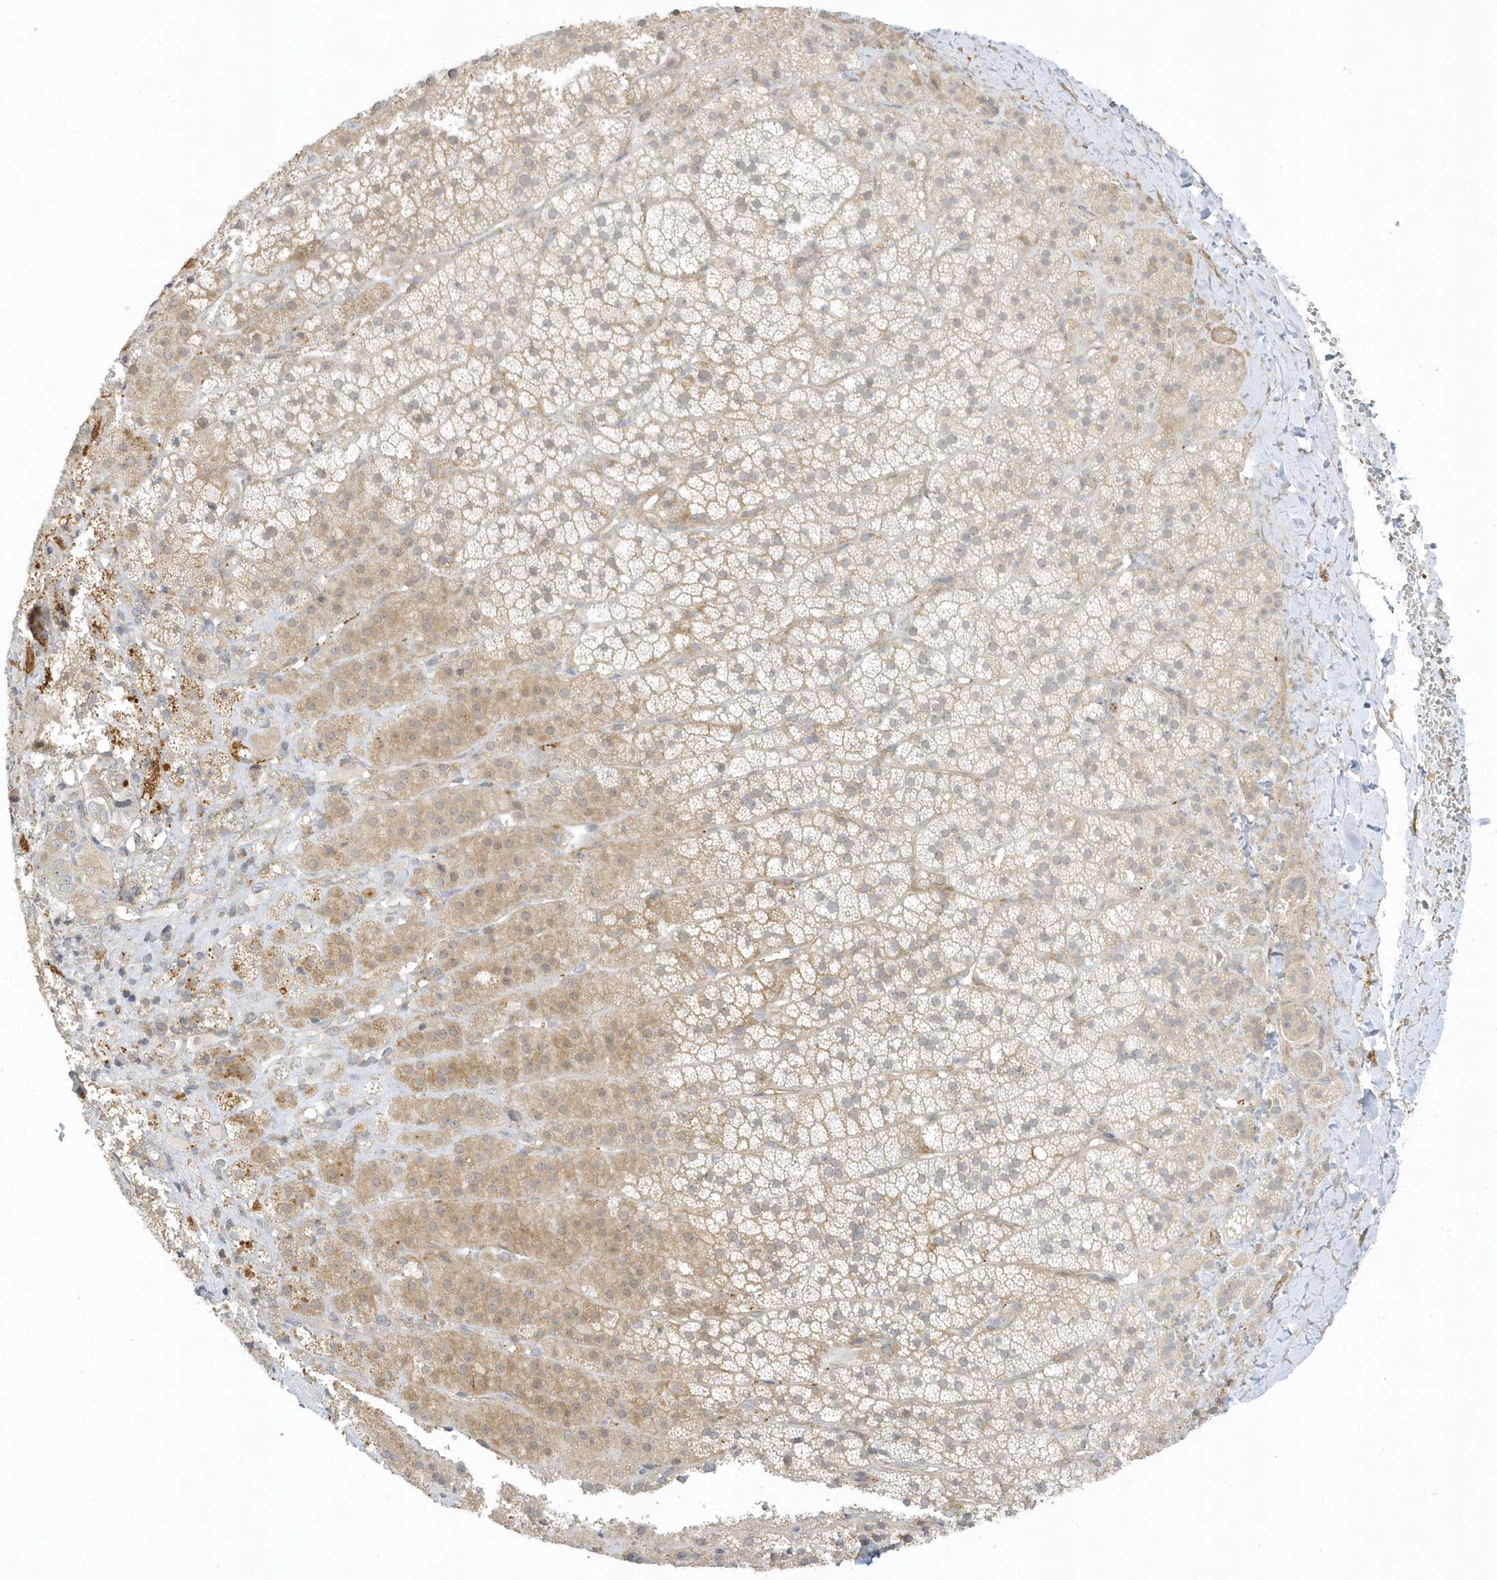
{"staining": {"intensity": "weak", "quantity": "25%-75%", "location": "cytoplasmic/membranous"}, "tissue": "adrenal gland", "cell_type": "Glandular cells", "image_type": "normal", "snomed": [{"axis": "morphology", "description": "Normal tissue, NOS"}, {"axis": "topography", "description": "Adrenal gland"}], "caption": "Approximately 25%-75% of glandular cells in normal human adrenal gland reveal weak cytoplasmic/membranous protein positivity as visualized by brown immunohistochemical staining.", "gene": "ZBTB8A", "patient": {"sex": "female", "age": 44}}